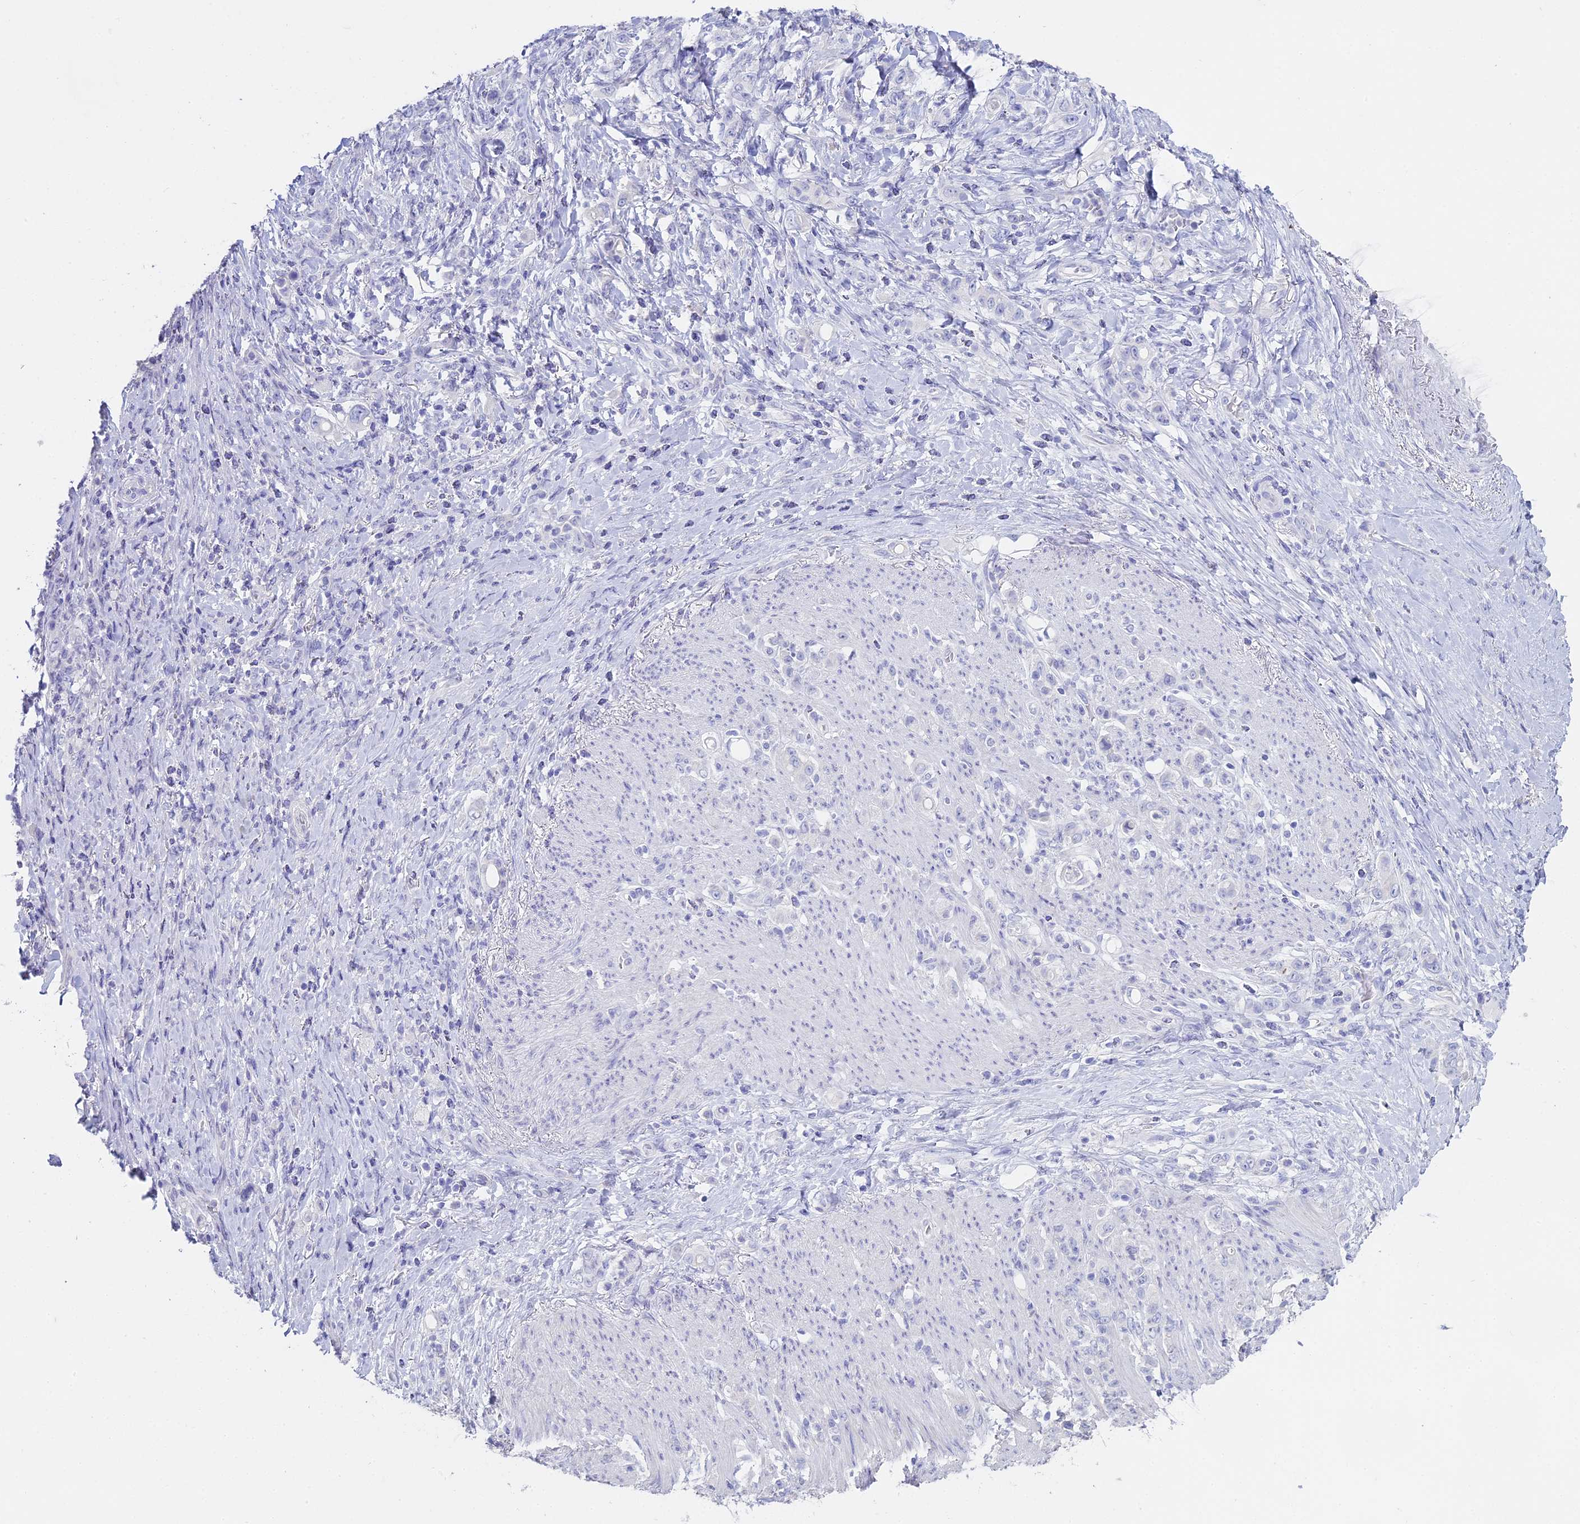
{"staining": {"intensity": "negative", "quantity": "none", "location": "none"}, "tissue": "stomach cancer", "cell_type": "Tumor cells", "image_type": "cancer", "snomed": [{"axis": "morphology", "description": "Normal tissue, NOS"}, {"axis": "morphology", "description": "Adenocarcinoma, NOS"}, {"axis": "topography", "description": "Stomach"}], "caption": "An image of stomach cancer (adenocarcinoma) stained for a protein shows no brown staining in tumor cells.", "gene": "S100A7", "patient": {"sex": "female", "age": 79}}